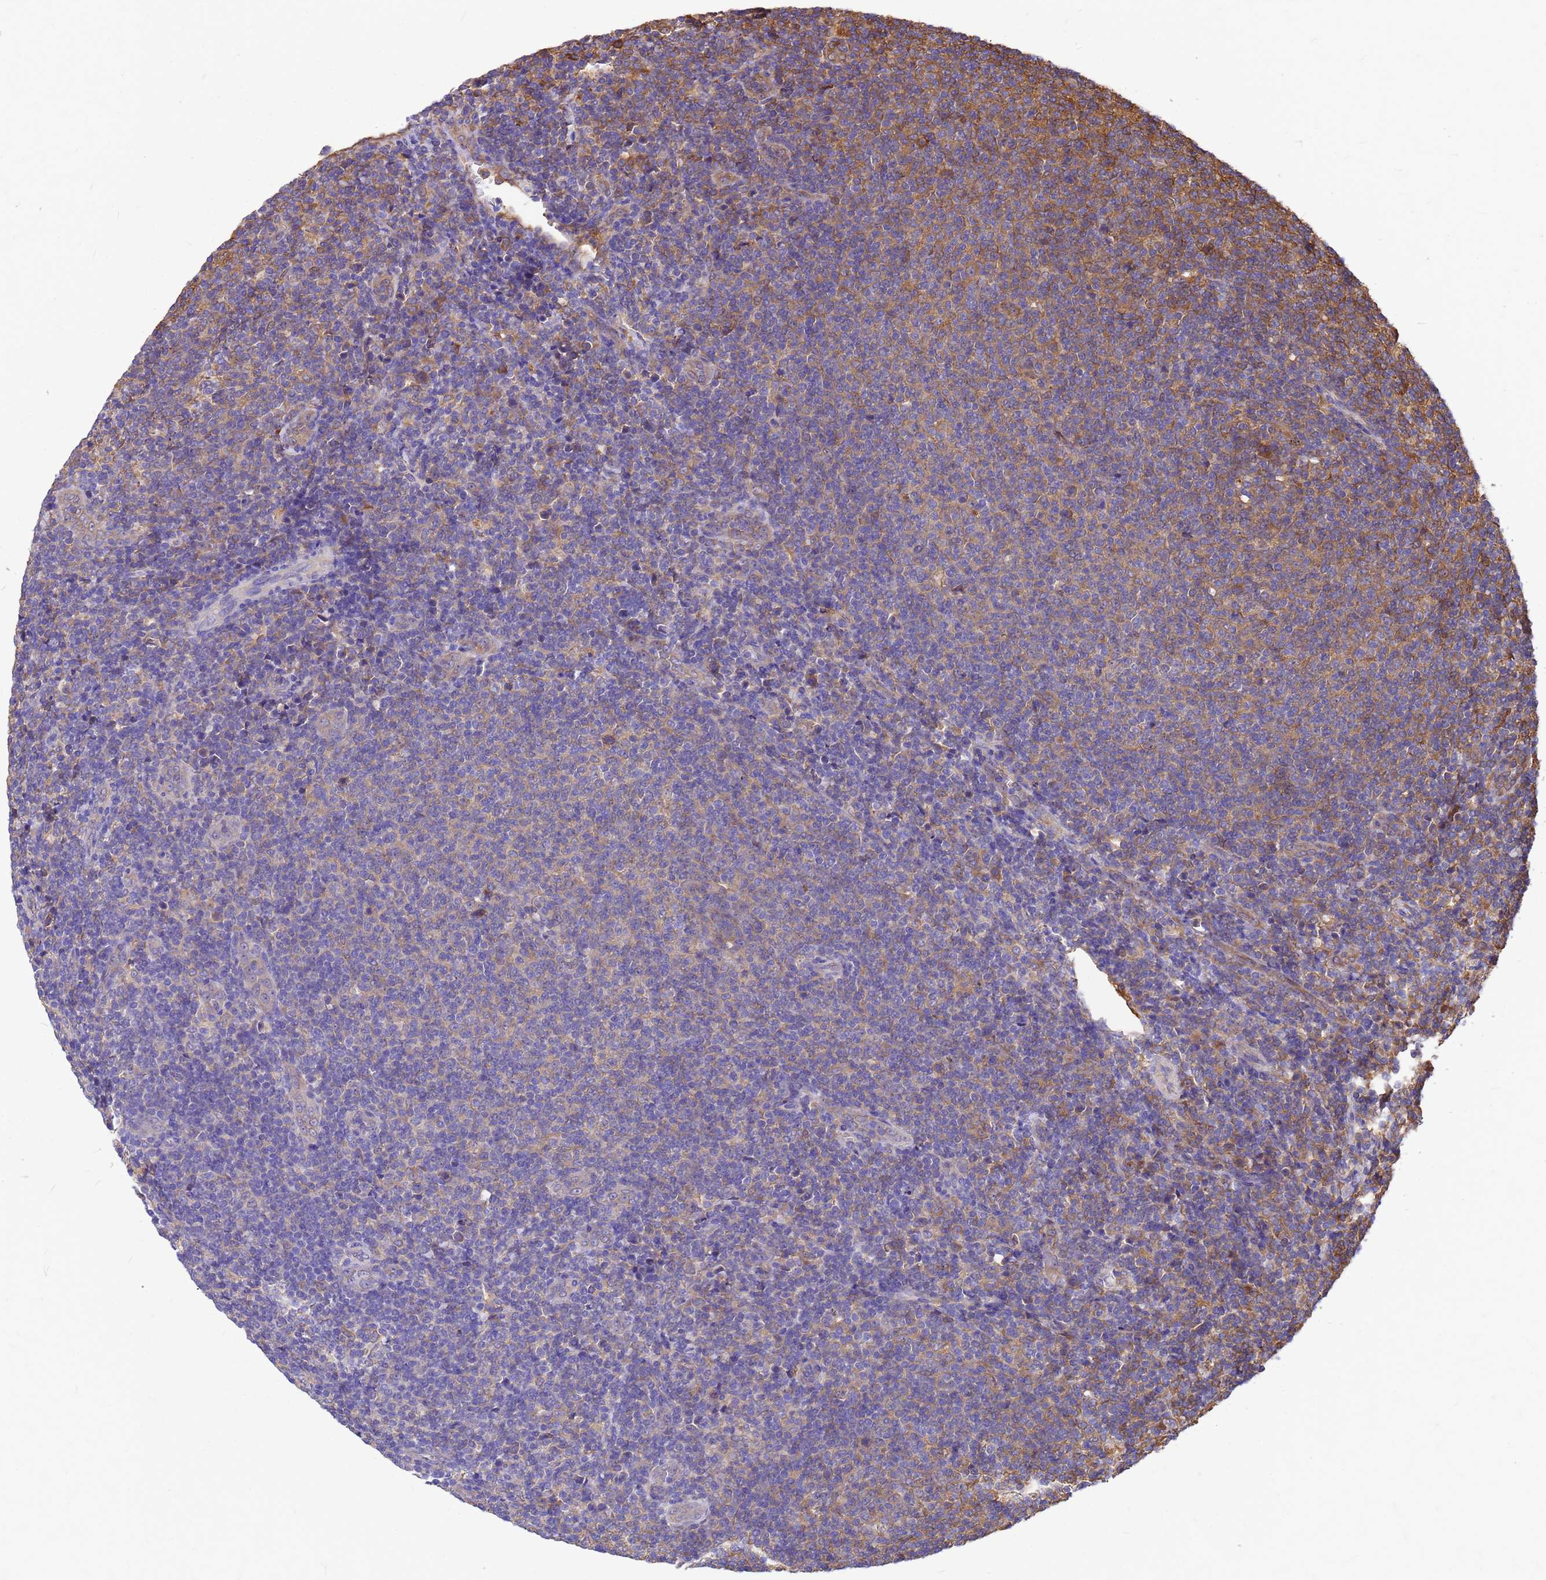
{"staining": {"intensity": "moderate", "quantity": "<25%", "location": "cytoplasmic/membranous"}, "tissue": "lymphoma", "cell_type": "Tumor cells", "image_type": "cancer", "snomed": [{"axis": "morphology", "description": "Malignant lymphoma, non-Hodgkin's type, Low grade"}, {"axis": "topography", "description": "Lymph node"}], "caption": "High-power microscopy captured an immunohistochemistry (IHC) image of lymphoma, revealing moderate cytoplasmic/membranous staining in about <25% of tumor cells. The staining is performed using DAB (3,3'-diaminobenzidine) brown chromogen to label protein expression. The nuclei are counter-stained blue using hematoxylin.", "gene": "GID4", "patient": {"sex": "male", "age": 66}}